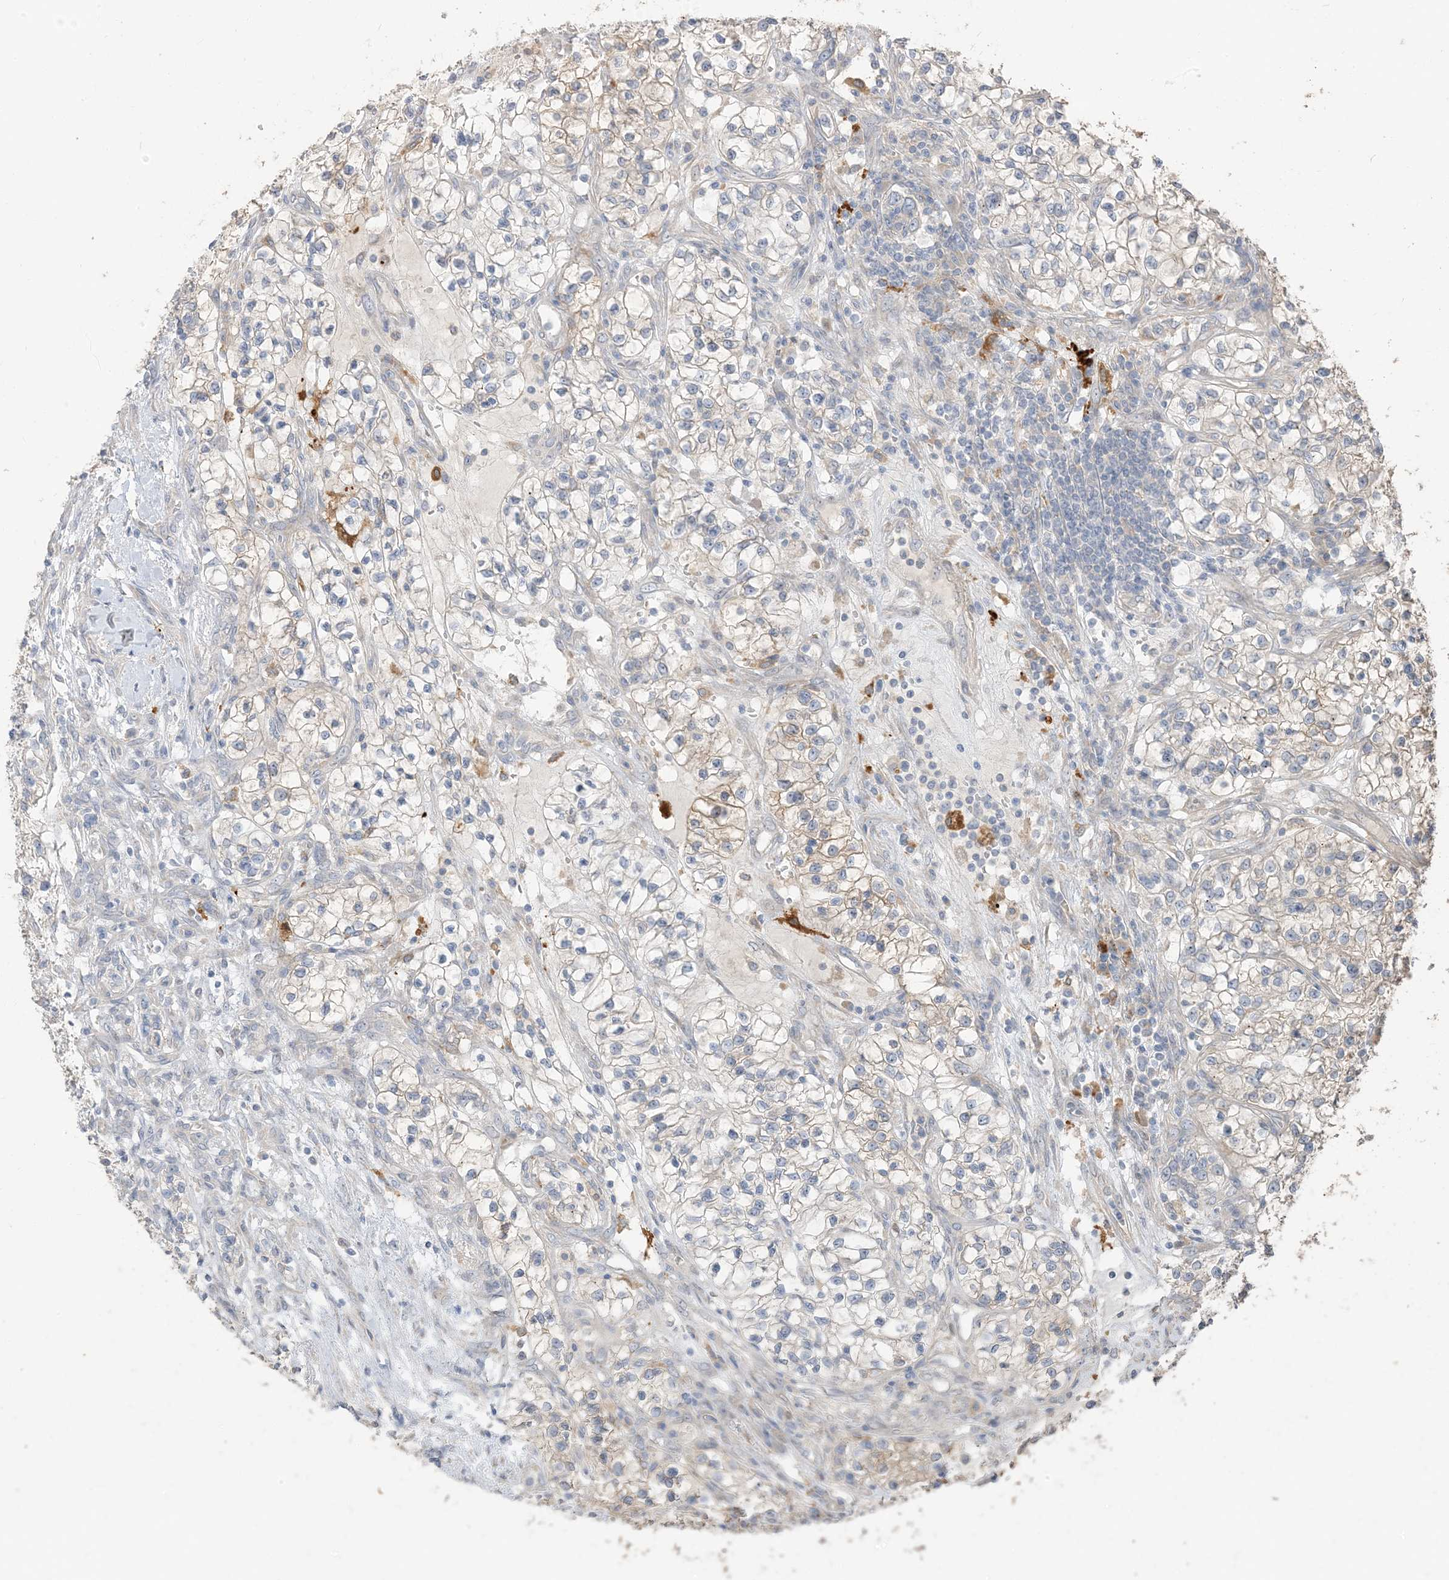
{"staining": {"intensity": "negative", "quantity": "none", "location": "none"}, "tissue": "renal cancer", "cell_type": "Tumor cells", "image_type": "cancer", "snomed": [{"axis": "morphology", "description": "Adenocarcinoma, NOS"}, {"axis": "topography", "description": "Kidney"}], "caption": "Histopathology image shows no significant protein staining in tumor cells of renal cancer (adenocarcinoma).", "gene": "RNF175", "patient": {"sex": "female", "age": 57}}